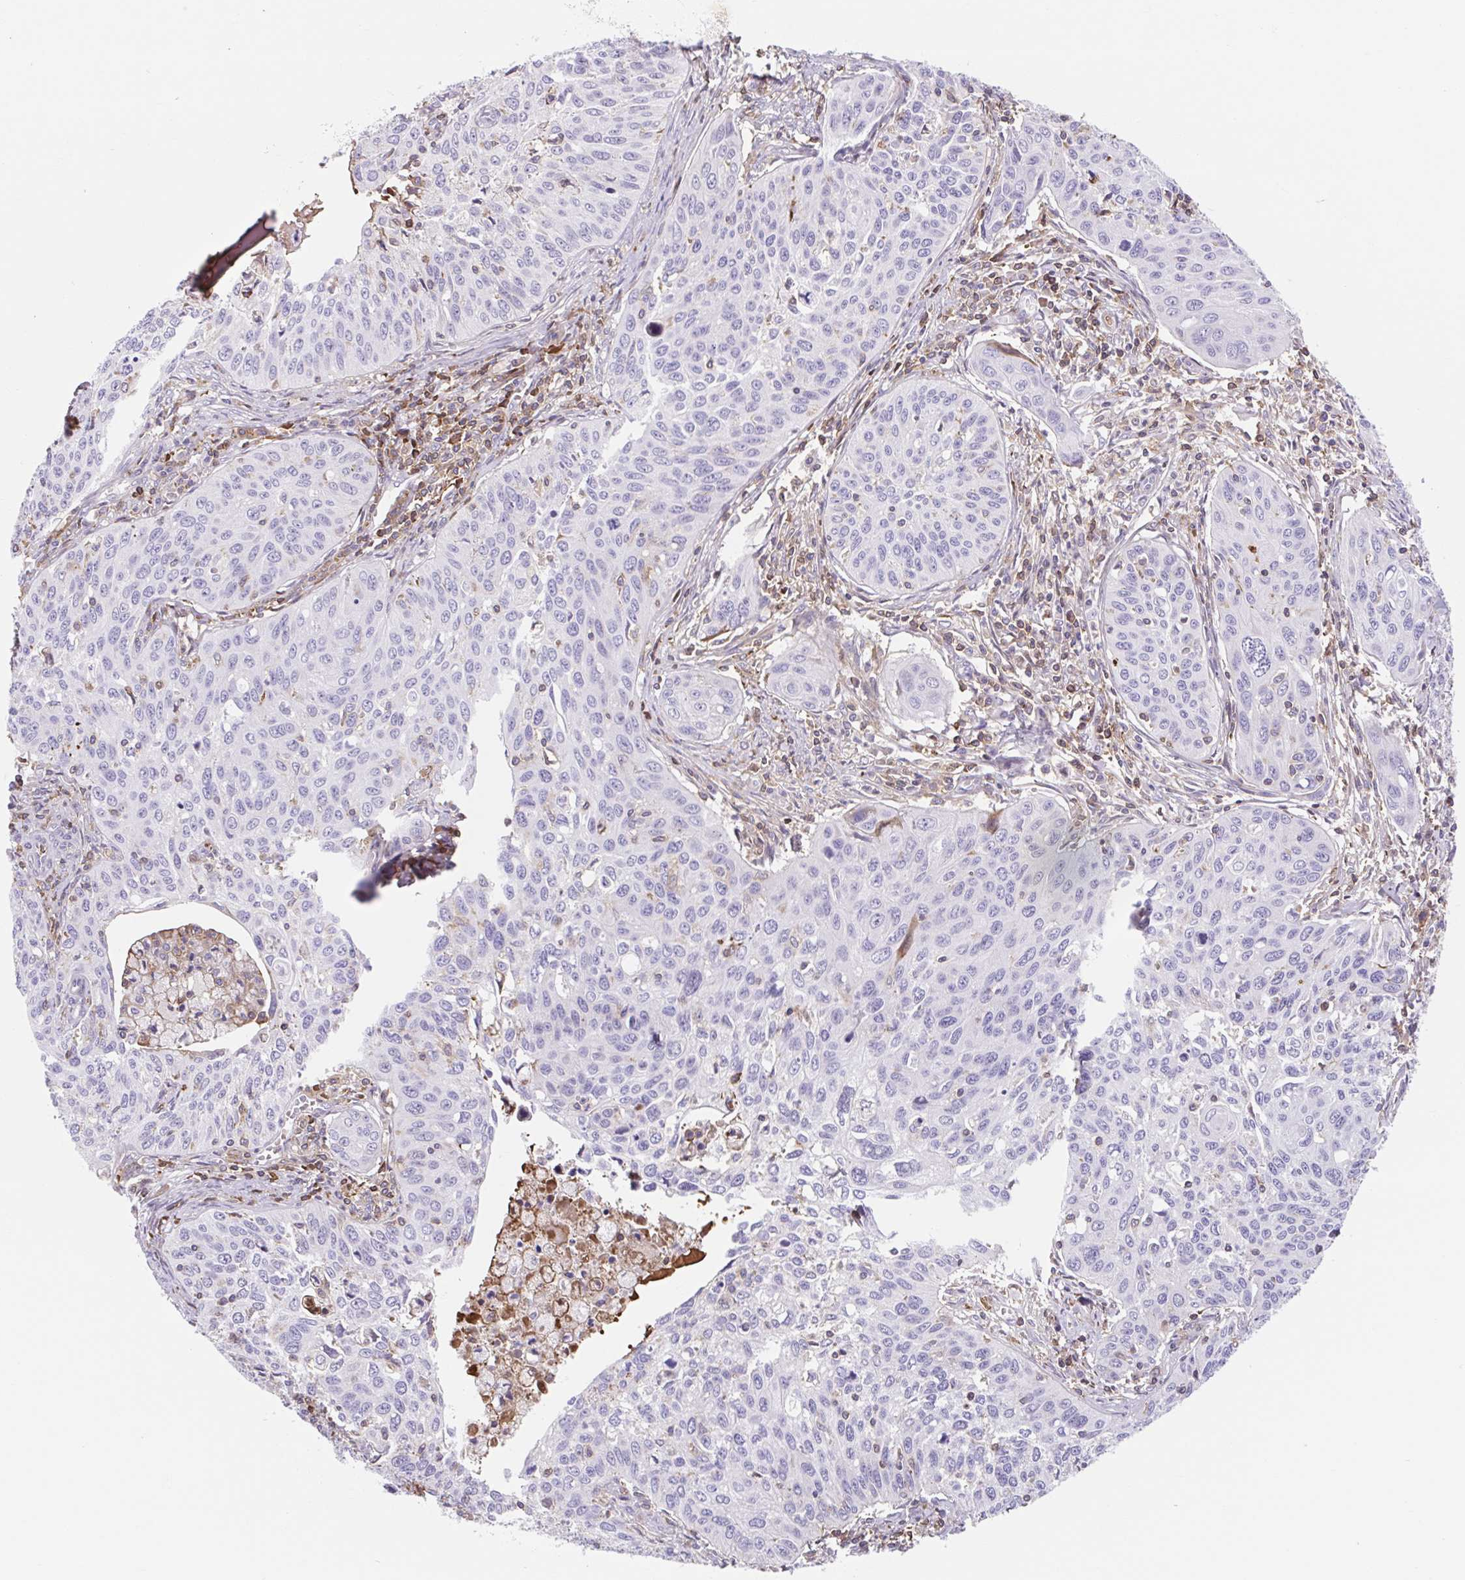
{"staining": {"intensity": "negative", "quantity": "none", "location": "none"}, "tissue": "cervical cancer", "cell_type": "Tumor cells", "image_type": "cancer", "snomed": [{"axis": "morphology", "description": "Squamous cell carcinoma, NOS"}, {"axis": "topography", "description": "Cervix"}], "caption": "This is an immunohistochemistry micrograph of cervical cancer (squamous cell carcinoma). There is no positivity in tumor cells.", "gene": "TPRG1", "patient": {"sex": "female", "age": 31}}